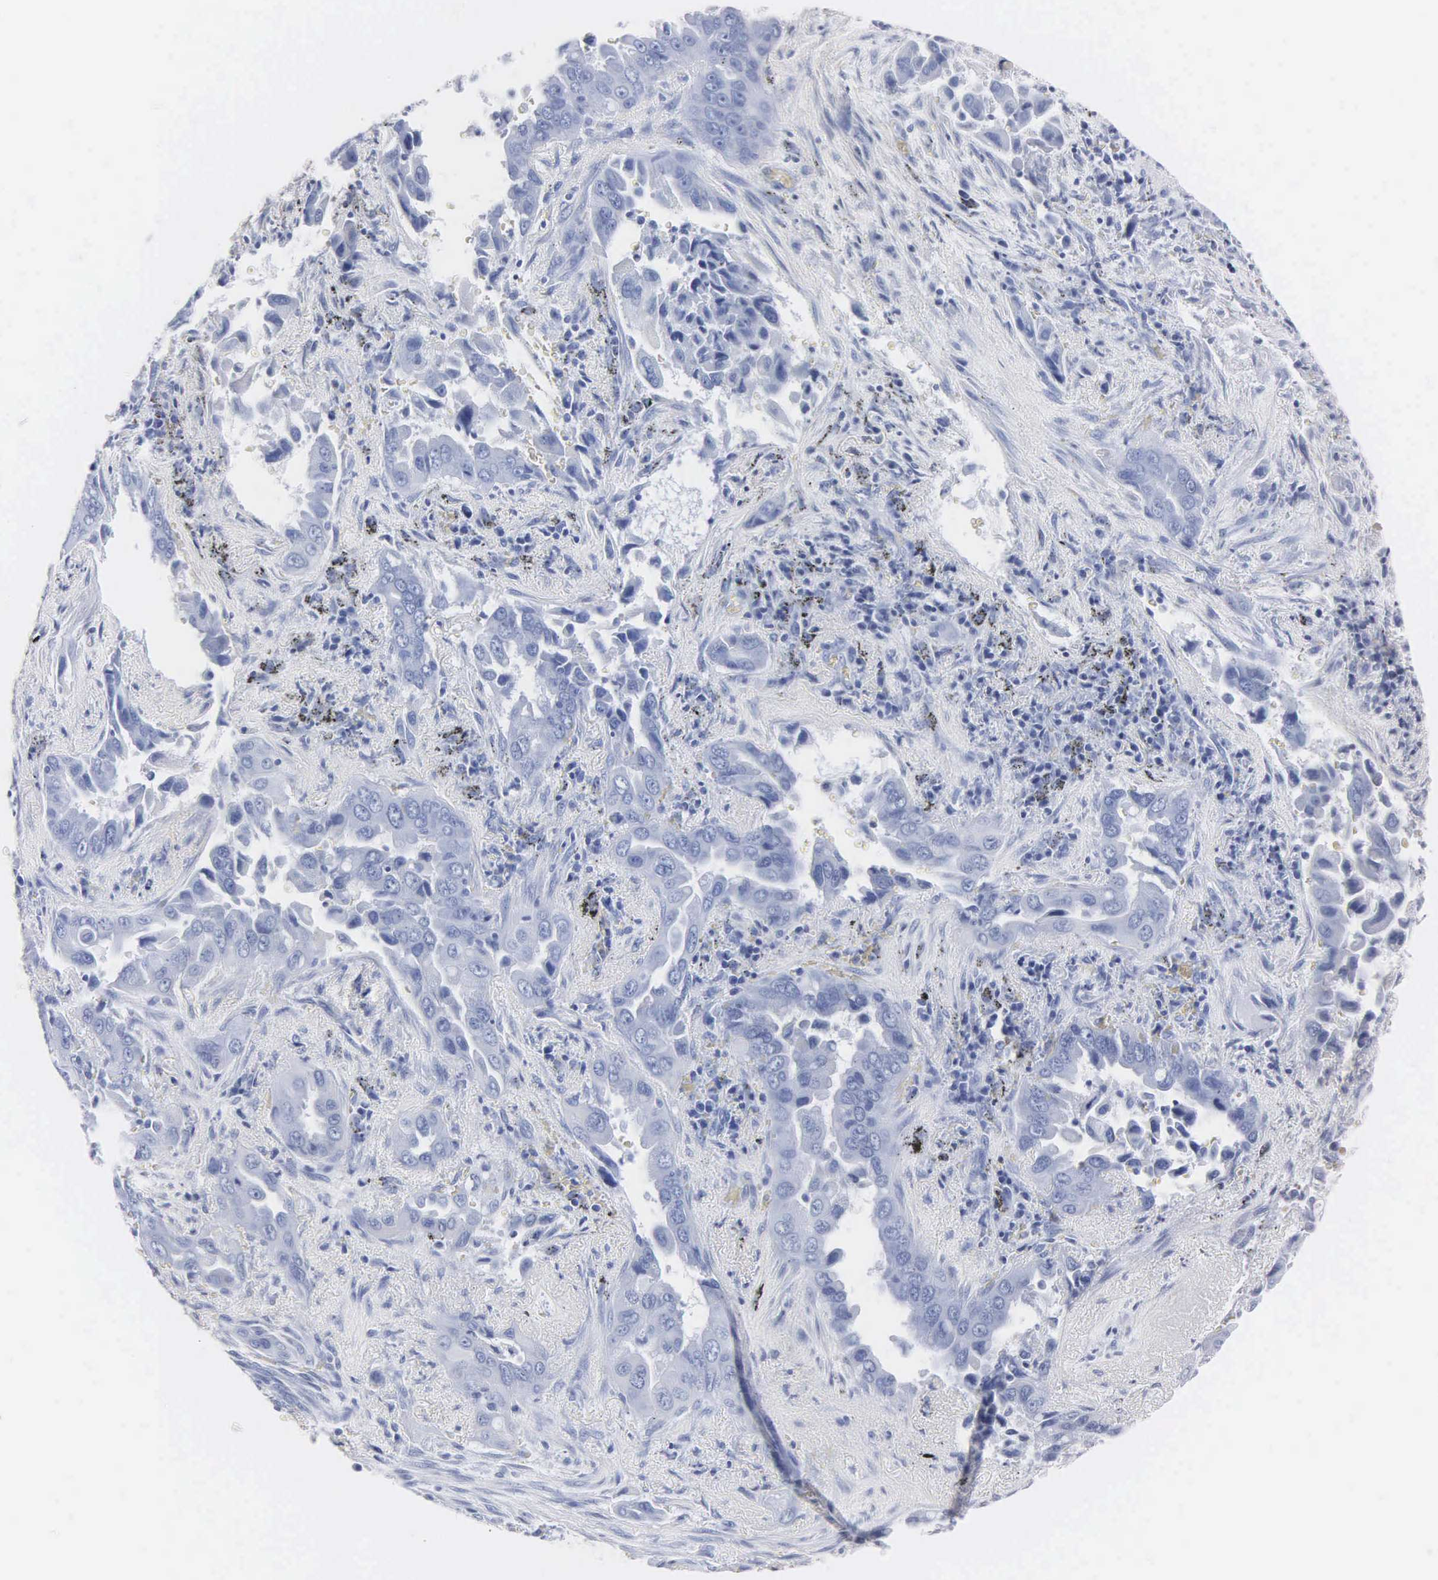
{"staining": {"intensity": "negative", "quantity": "none", "location": "none"}, "tissue": "lung cancer", "cell_type": "Tumor cells", "image_type": "cancer", "snomed": [{"axis": "morphology", "description": "Adenocarcinoma, NOS"}, {"axis": "topography", "description": "Lung"}], "caption": "Protein analysis of adenocarcinoma (lung) shows no significant positivity in tumor cells.", "gene": "MB", "patient": {"sex": "male", "age": 68}}